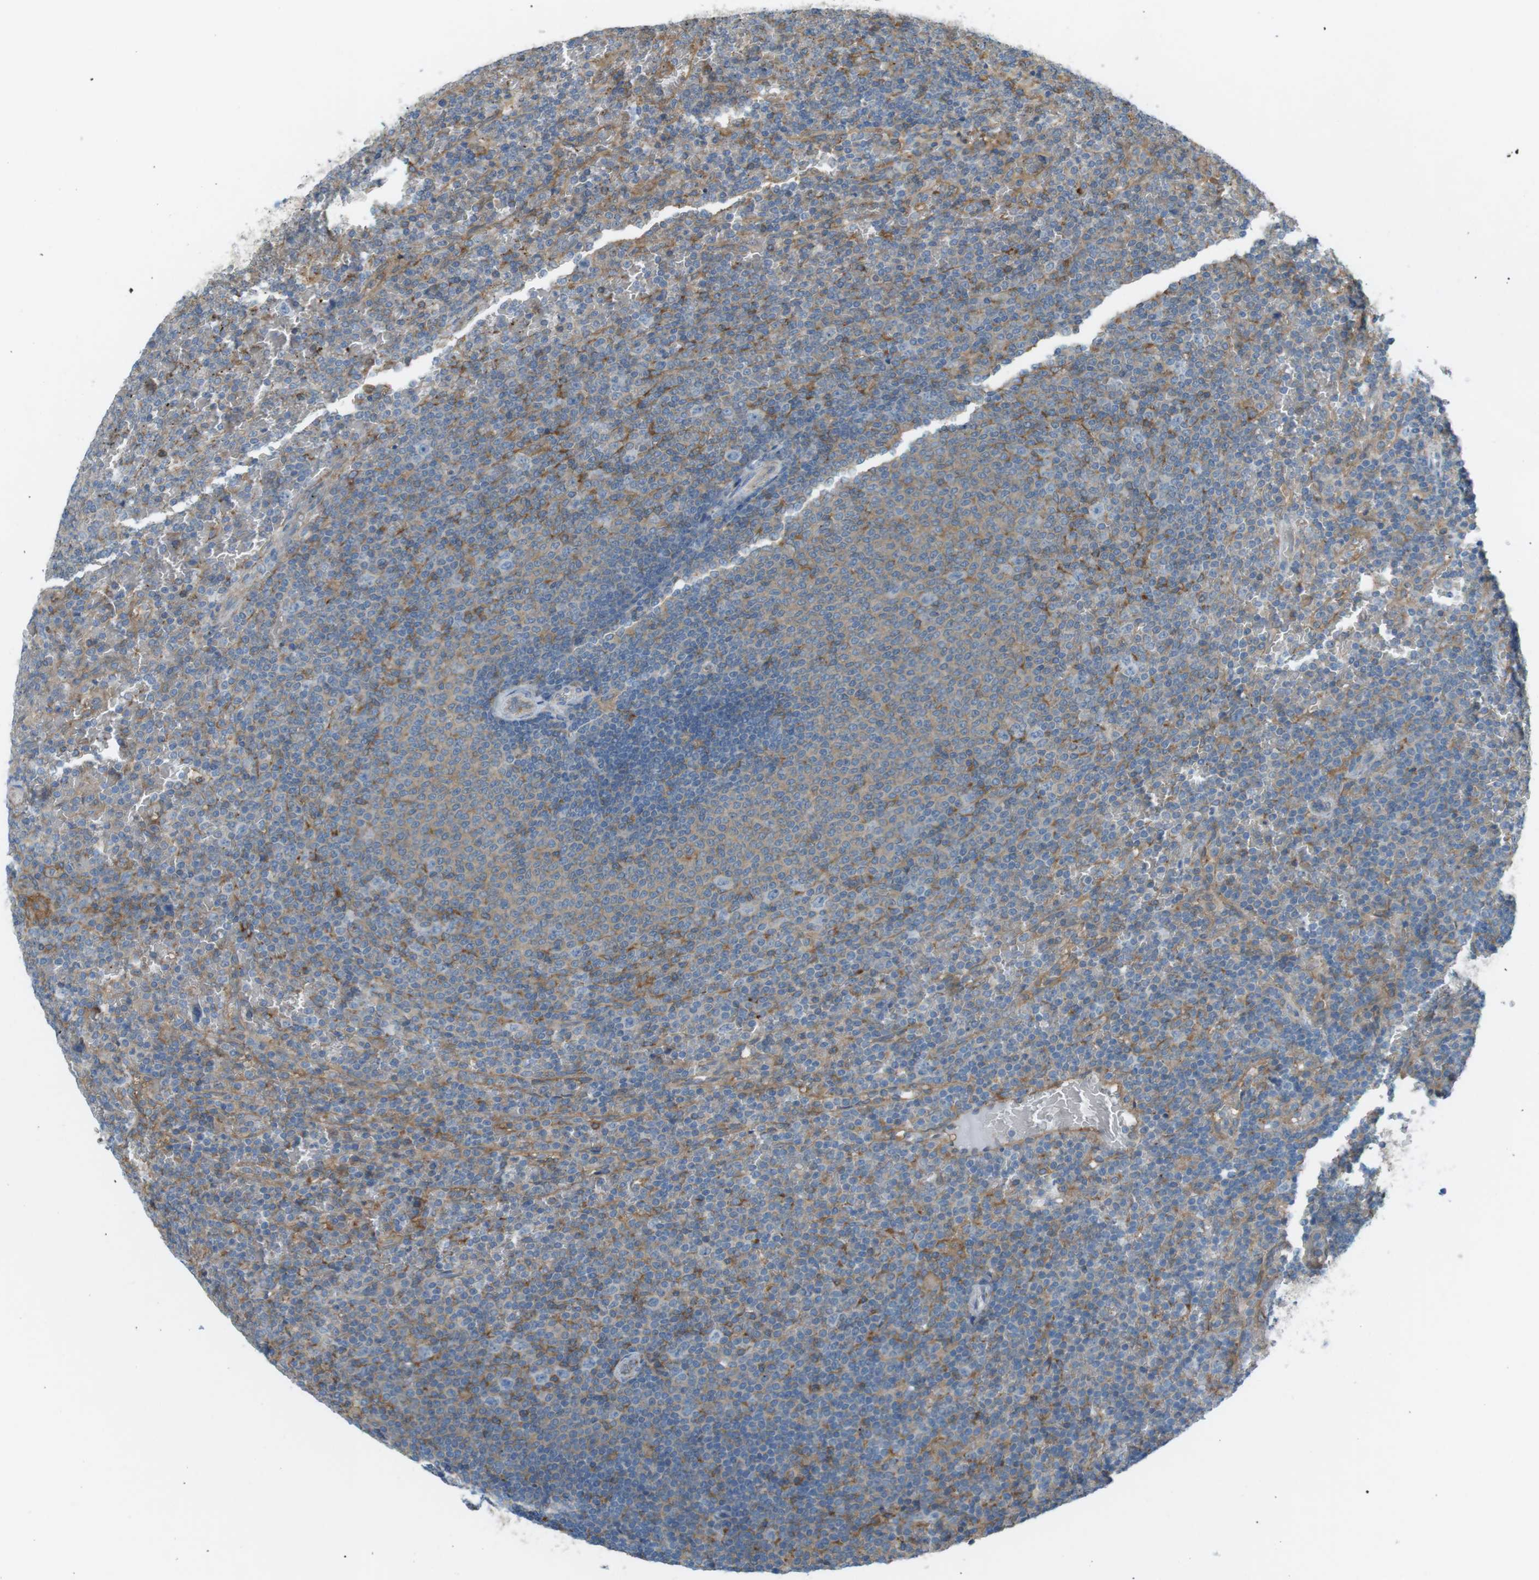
{"staining": {"intensity": "weak", "quantity": "25%-75%", "location": "cytoplasmic/membranous"}, "tissue": "lymphoma", "cell_type": "Tumor cells", "image_type": "cancer", "snomed": [{"axis": "morphology", "description": "Malignant lymphoma, non-Hodgkin's type, Low grade"}, {"axis": "topography", "description": "Spleen"}], "caption": "Lymphoma was stained to show a protein in brown. There is low levels of weak cytoplasmic/membranous staining in about 25%-75% of tumor cells.", "gene": "PEPD", "patient": {"sex": "female", "age": 77}}